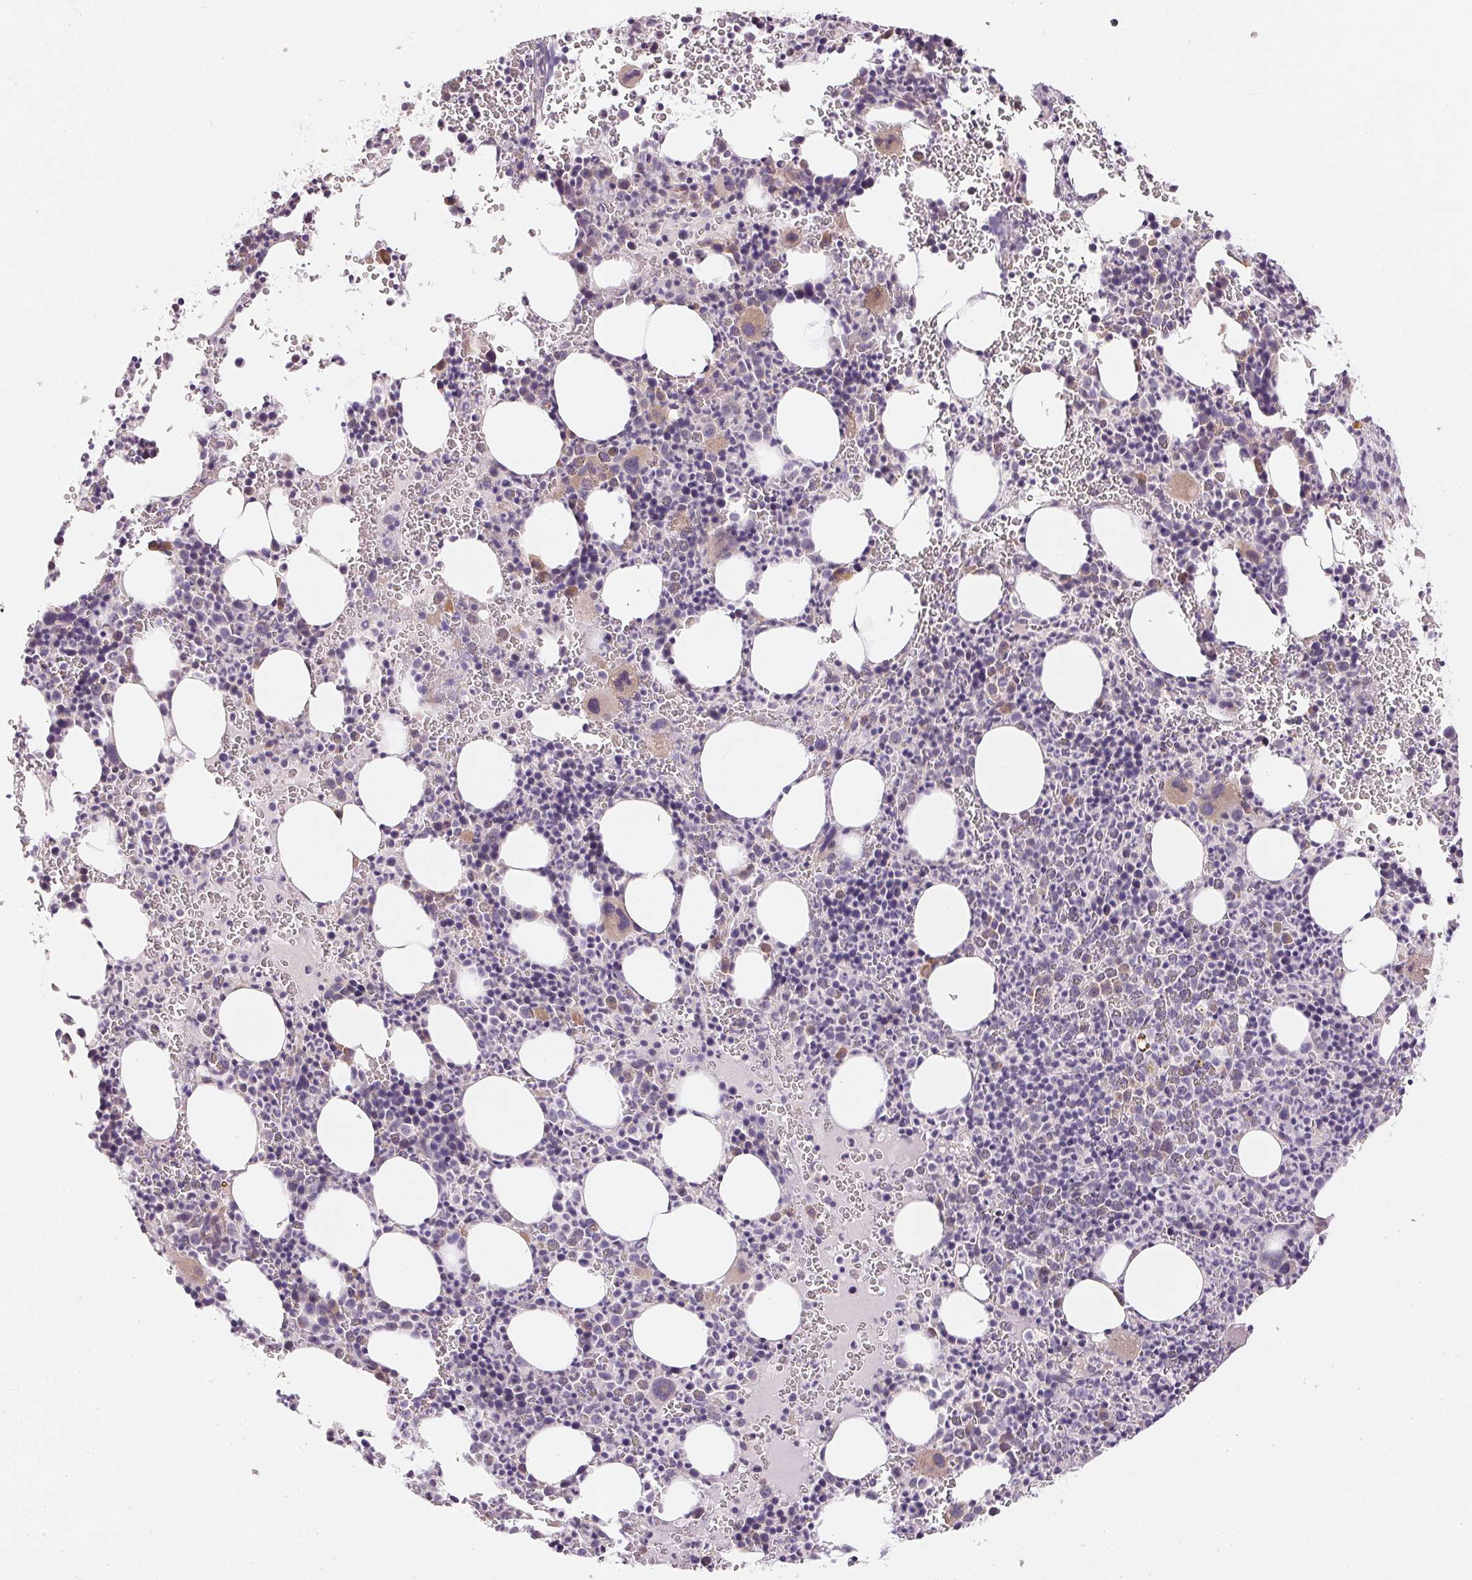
{"staining": {"intensity": "negative", "quantity": "none", "location": "none"}, "tissue": "bone marrow", "cell_type": "Hematopoietic cells", "image_type": "normal", "snomed": [{"axis": "morphology", "description": "Normal tissue, NOS"}, {"axis": "topography", "description": "Bone marrow"}], "caption": "Immunohistochemistry photomicrograph of normal bone marrow stained for a protein (brown), which demonstrates no staining in hematopoietic cells. (DAB (3,3'-diaminobenzidine) immunohistochemistry with hematoxylin counter stain).", "gene": "TTC23L", "patient": {"sex": "male", "age": 63}}